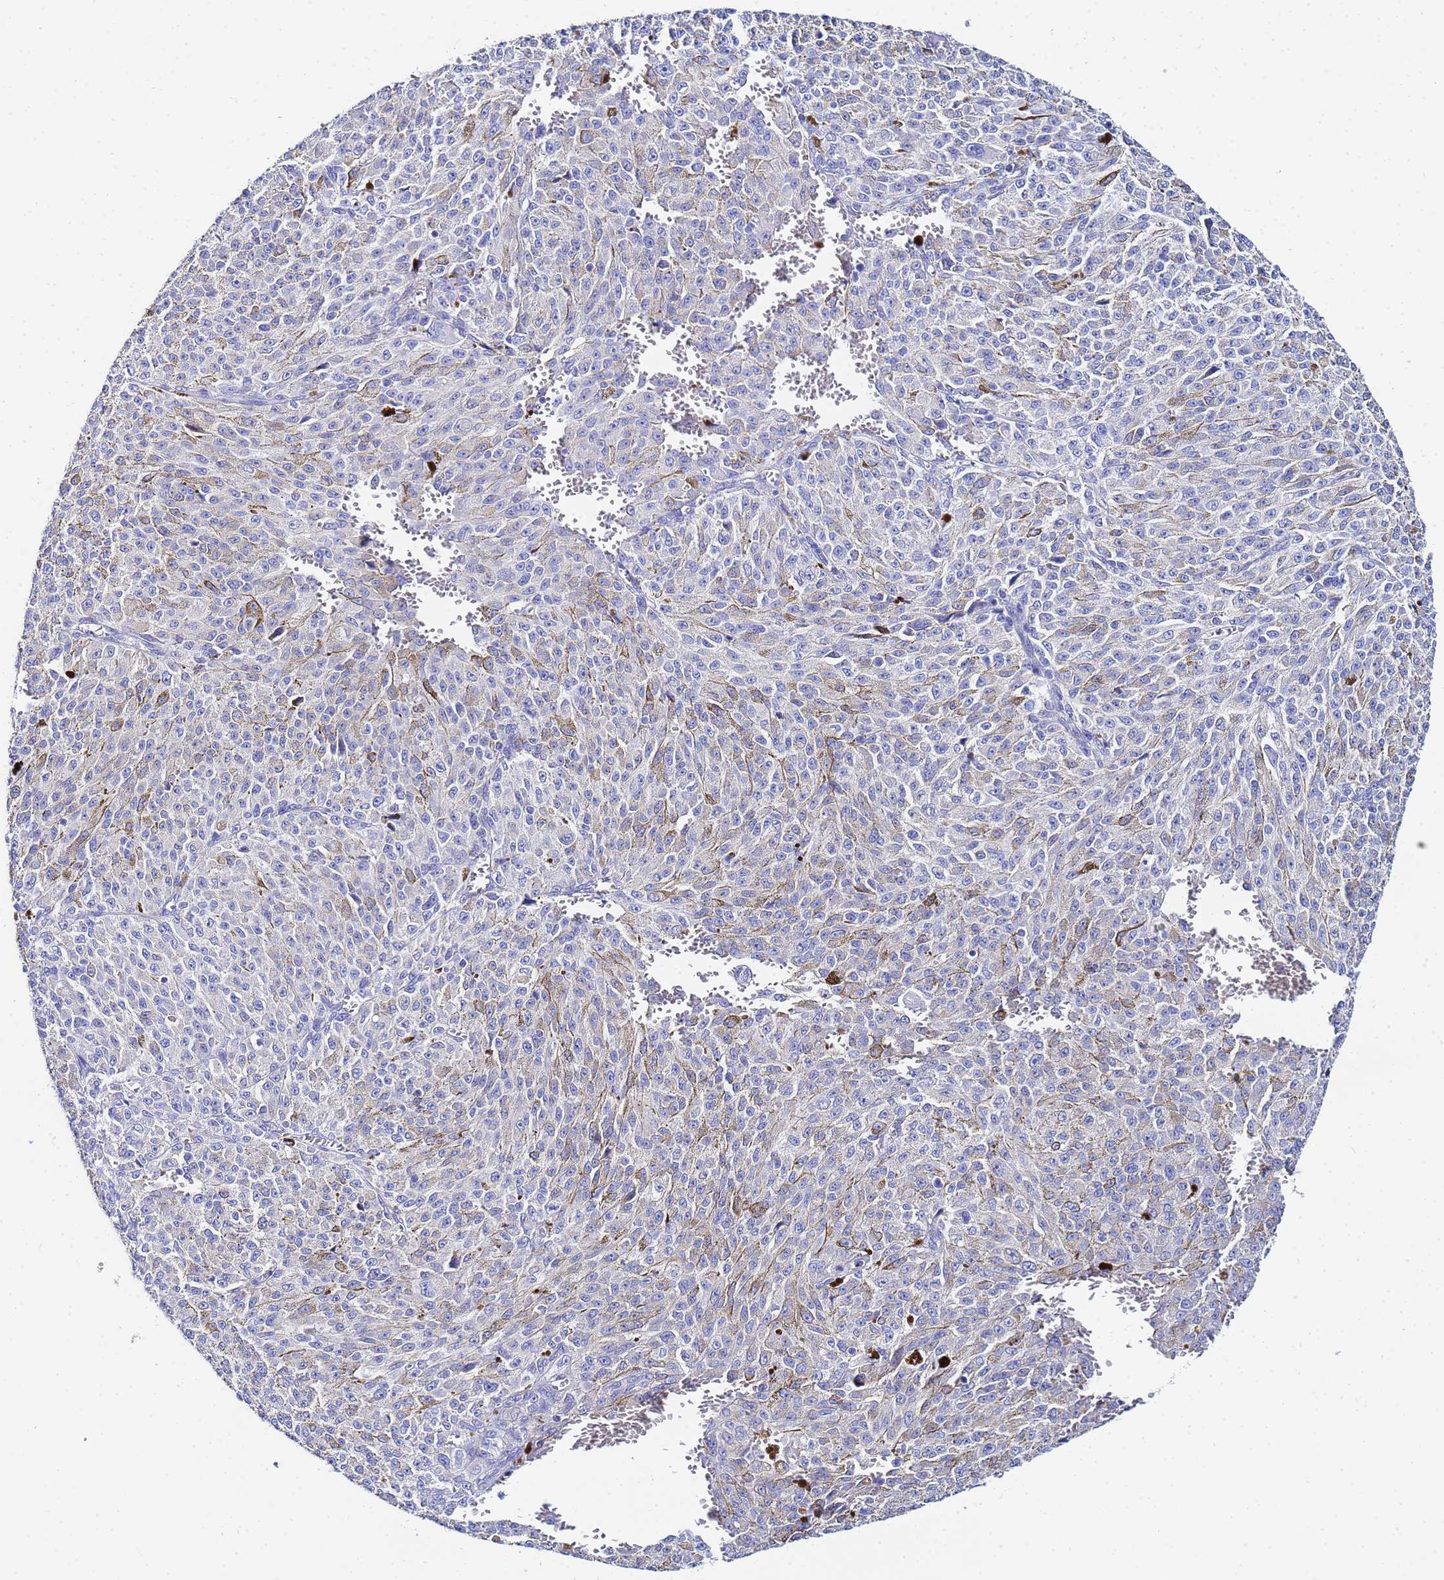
{"staining": {"intensity": "negative", "quantity": "none", "location": "none"}, "tissue": "melanoma", "cell_type": "Tumor cells", "image_type": "cancer", "snomed": [{"axis": "morphology", "description": "Malignant melanoma, NOS"}, {"axis": "topography", "description": "Skin"}], "caption": "Immunohistochemical staining of malignant melanoma demonstrates no significant staining in tumor cells.", "gene": "RAB39B", "patient": {"sex": "female", "age": 52}}